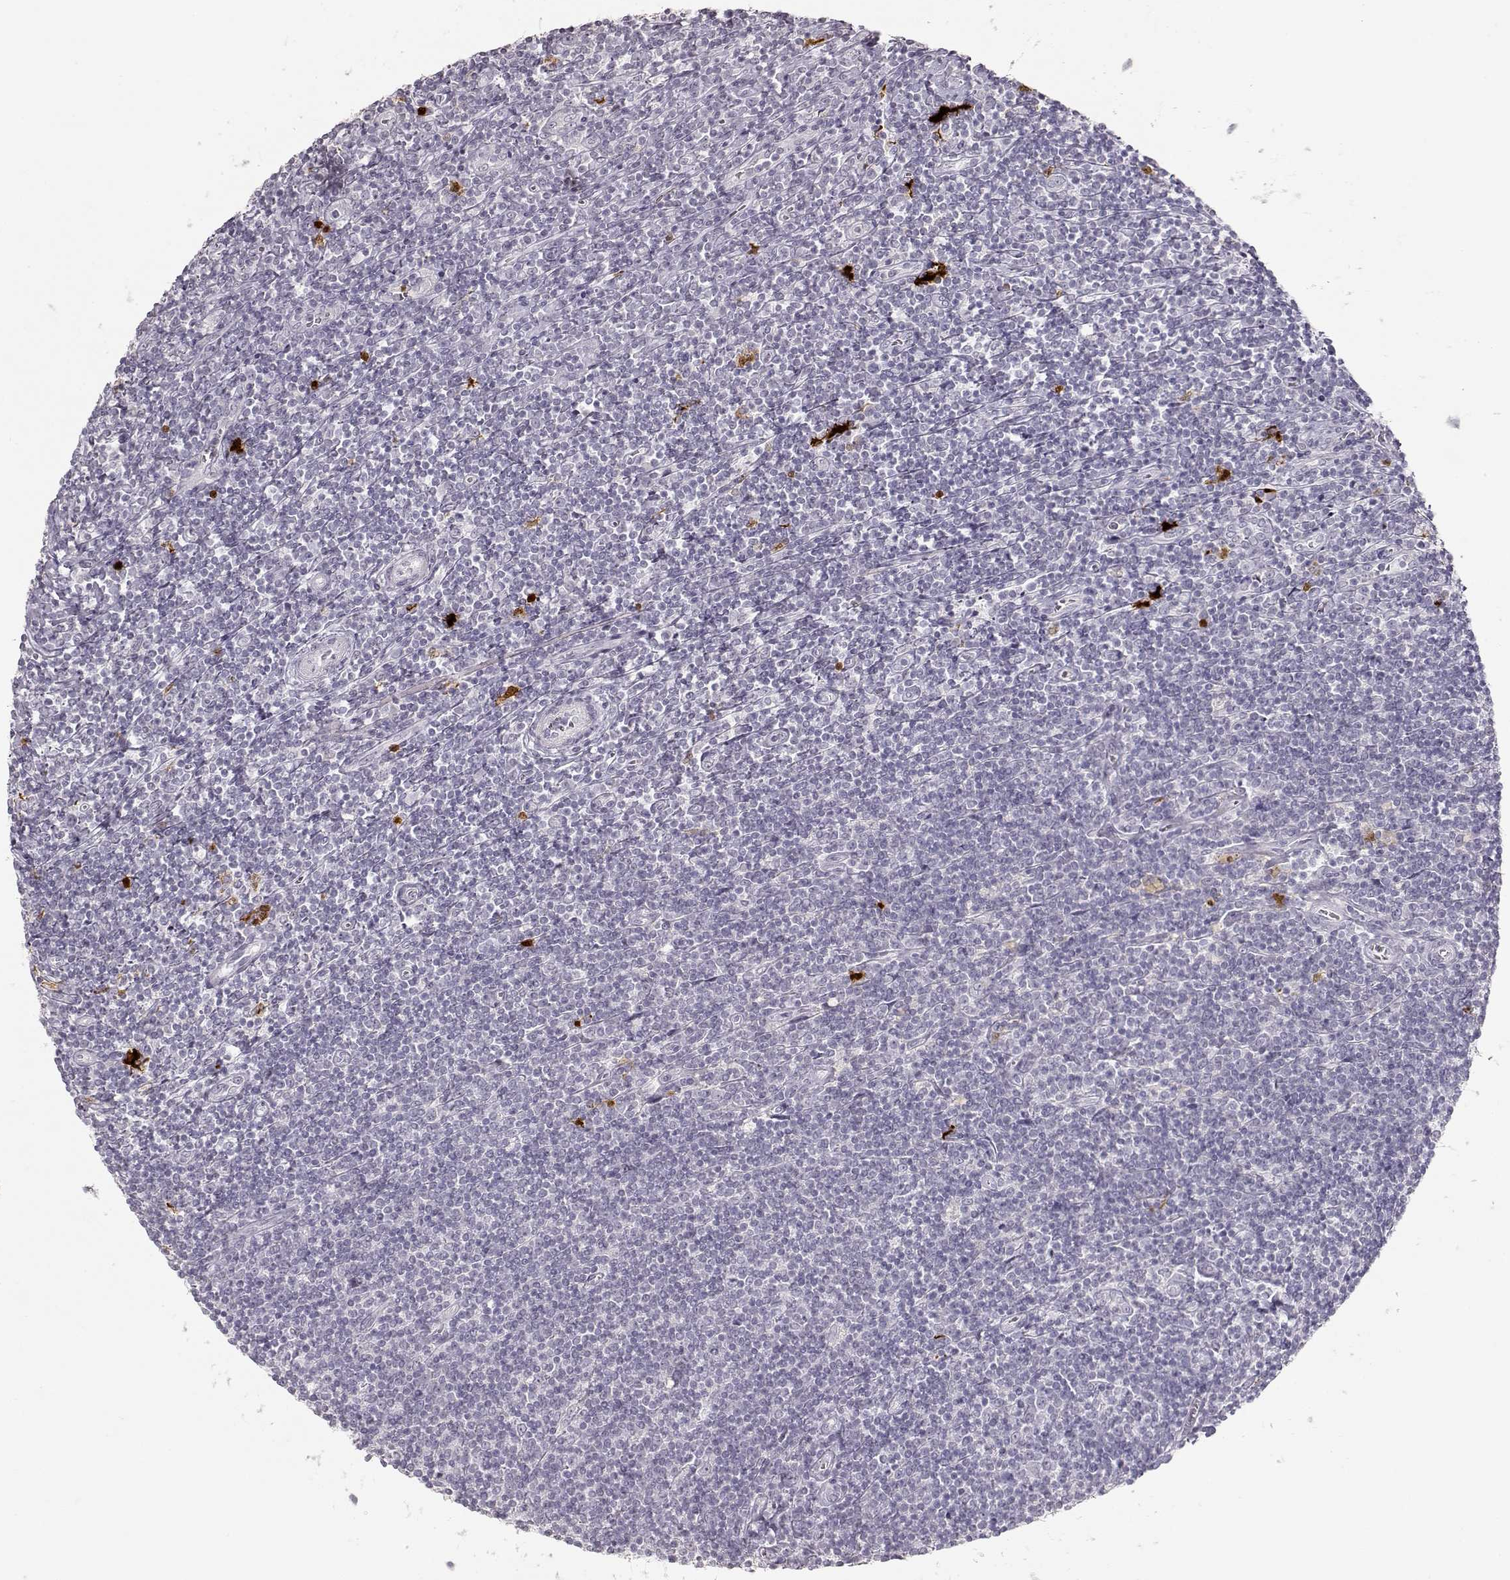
{"staining": {"intensity": "negative", "quantity": "none", "location": "none"}, "tissue": "lymphoma", "cell_type": "Tumor cells", "image_type": "cancer", "snomed": [{"axis": "morphology", "description": "Hodgkin's disease, NOS"}, {"axis": "topography", "description": "Lymph node"}], "caption": "A micrograph of human Hodgkin's disease is negative for staining in tumor cells.", "gene": "S100B", "patient": {"sex": "male", "age": 40}}